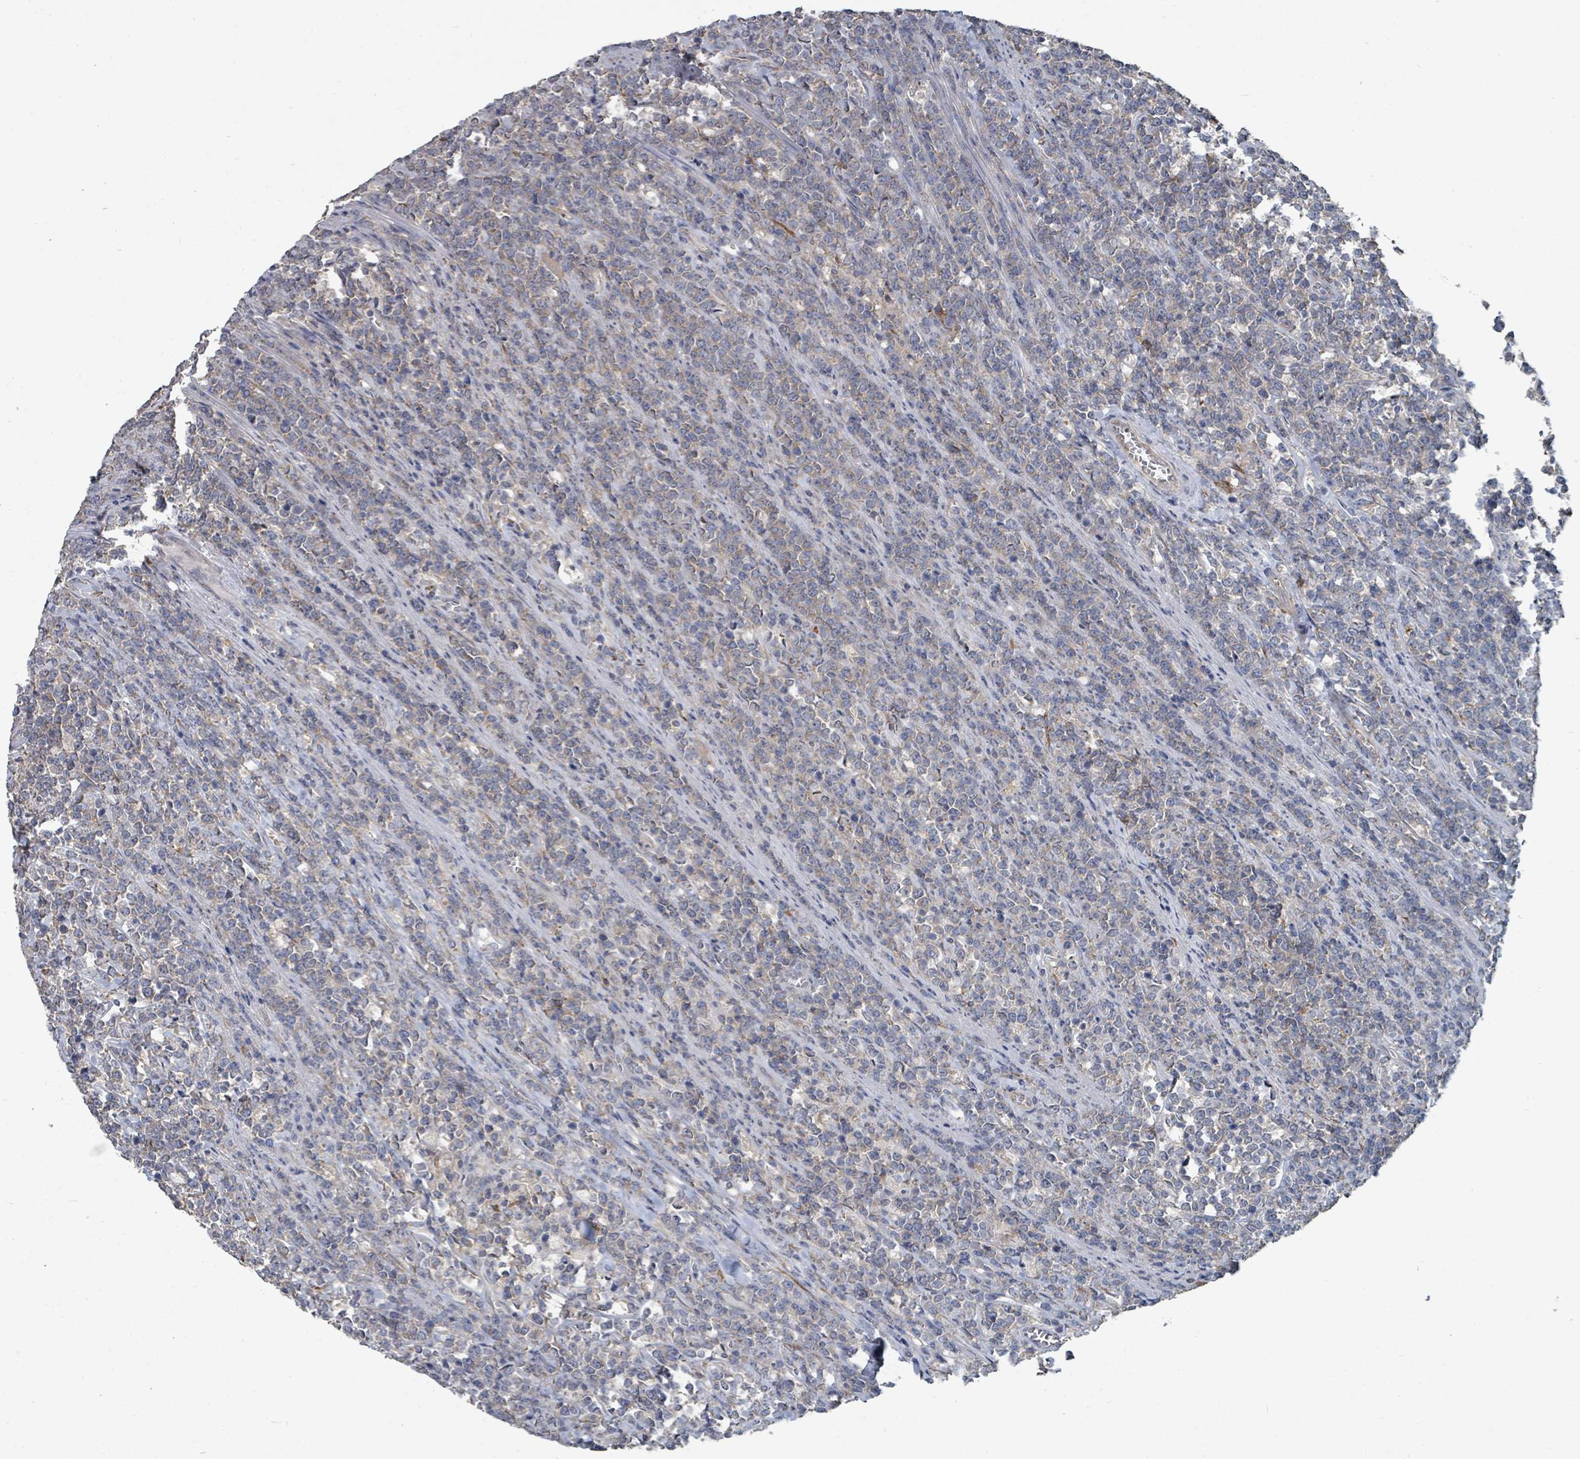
{"staining": {"intensity": "negative", "quantity": "none", "location": "none"}, "tissue": "lymphoma", "cell_type": "Tumor cells", "image_type": "cancer", "snomed": [{"axis": "morphology", "description": "Malignant lymphoma, non-Hodgkin's type, High grade"}, {"axis": "topography", "description": "Small intestine"}], "caption": "Immunohistochemistry of human lymphoma displays no staining in tumor cells. Nuclei are stained in blue.", "gene": "SLC9A7", "patient": {"sex": "male", "age": 8}}